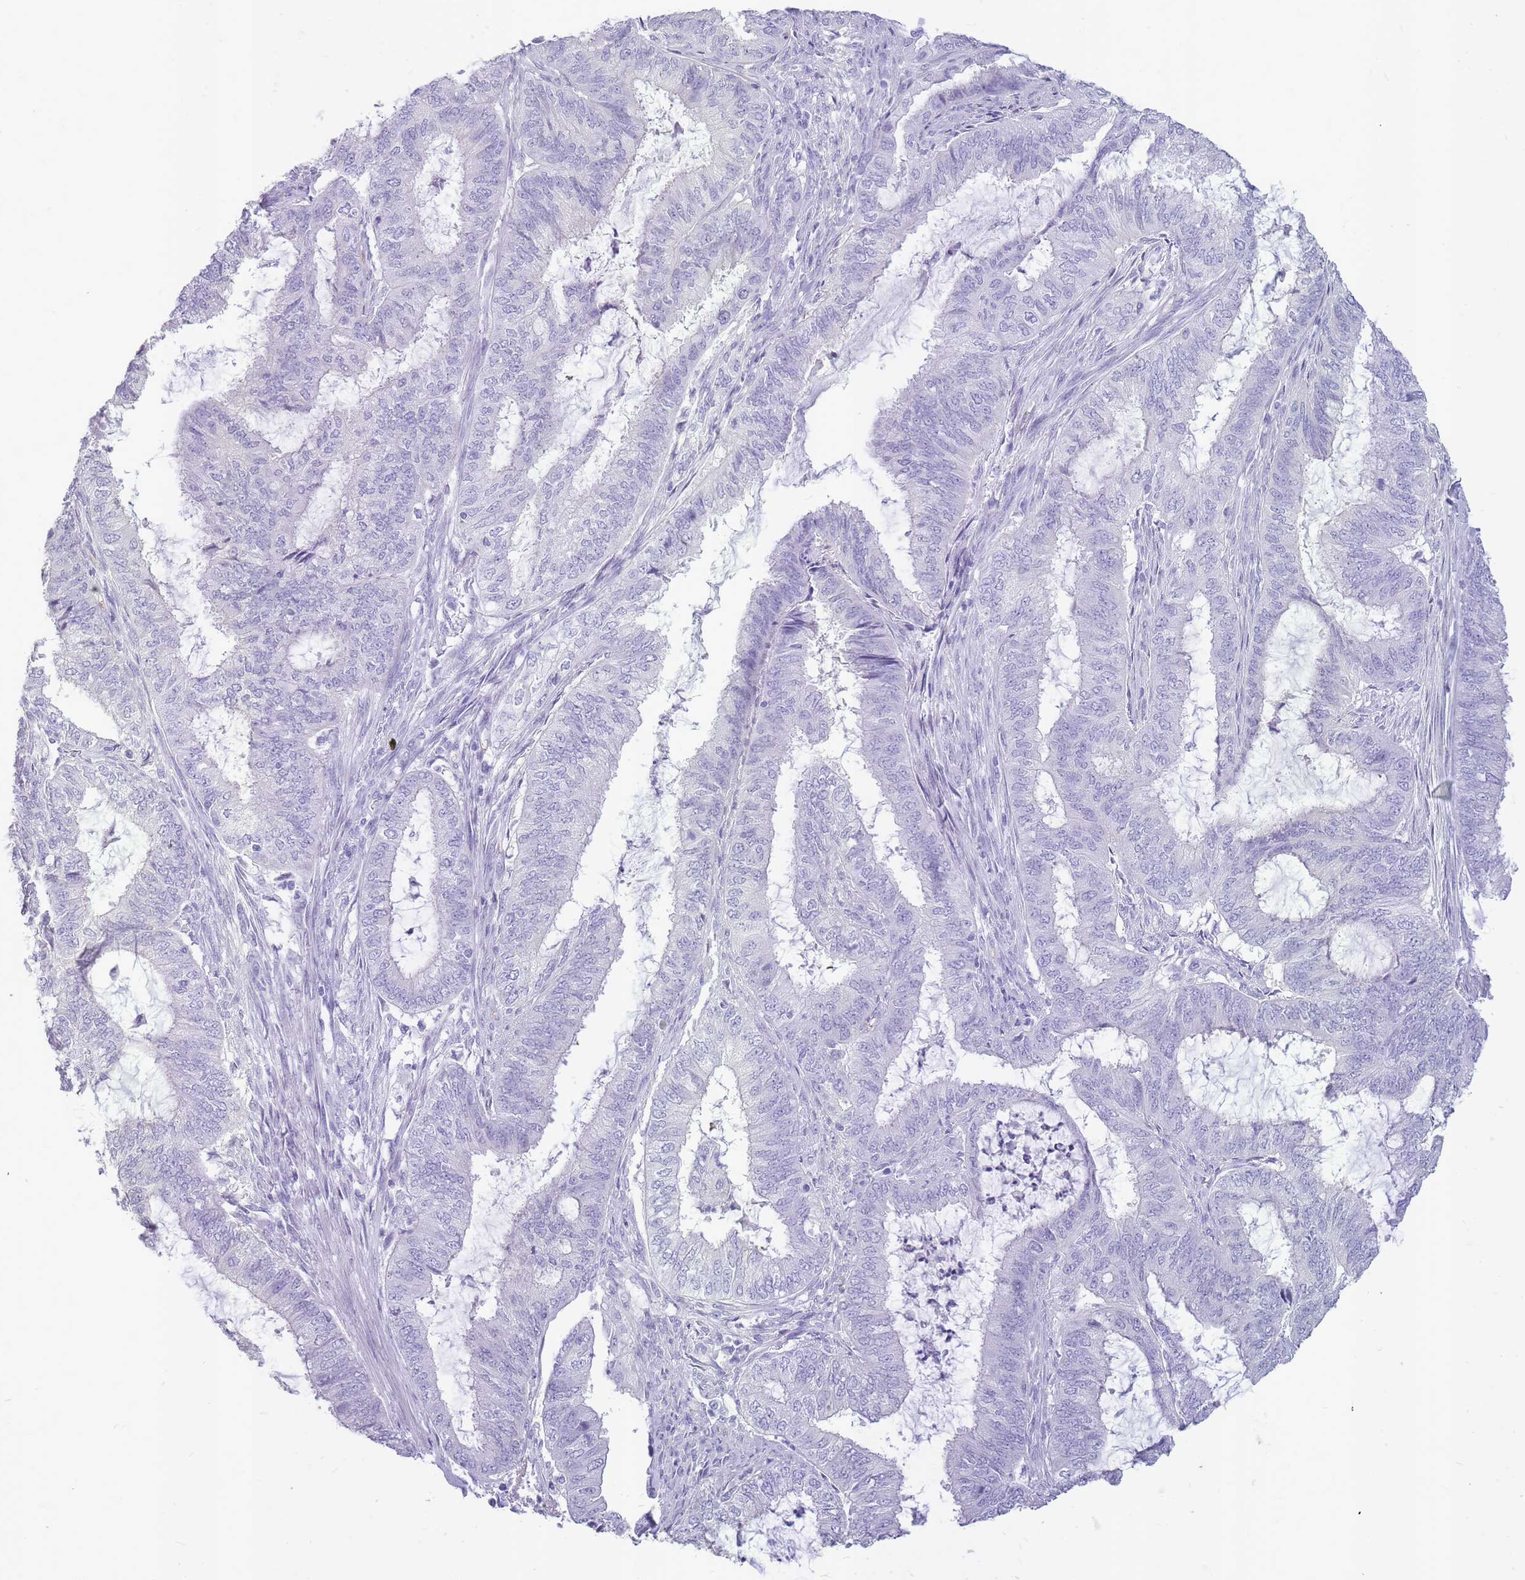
{"staining": {"intensity": "negative", "quantity": "none", "location": "none"}, "tissue": "endometrial cancer", "cell_type": "Tumor cells", "image_type": "cancer", "snomed": [{"axis": "morphology", "description": "Adenocarcinoma, NOS"}, {"axis": "topography", "description": "Endometrium"}], "caption": "Immunohistochemical staining of endometrial cancer (adenocarcinoma) reveals no significant expression in tumor cells.", "gene": "INS", "patient": {"sex": "female", "age": 51}}